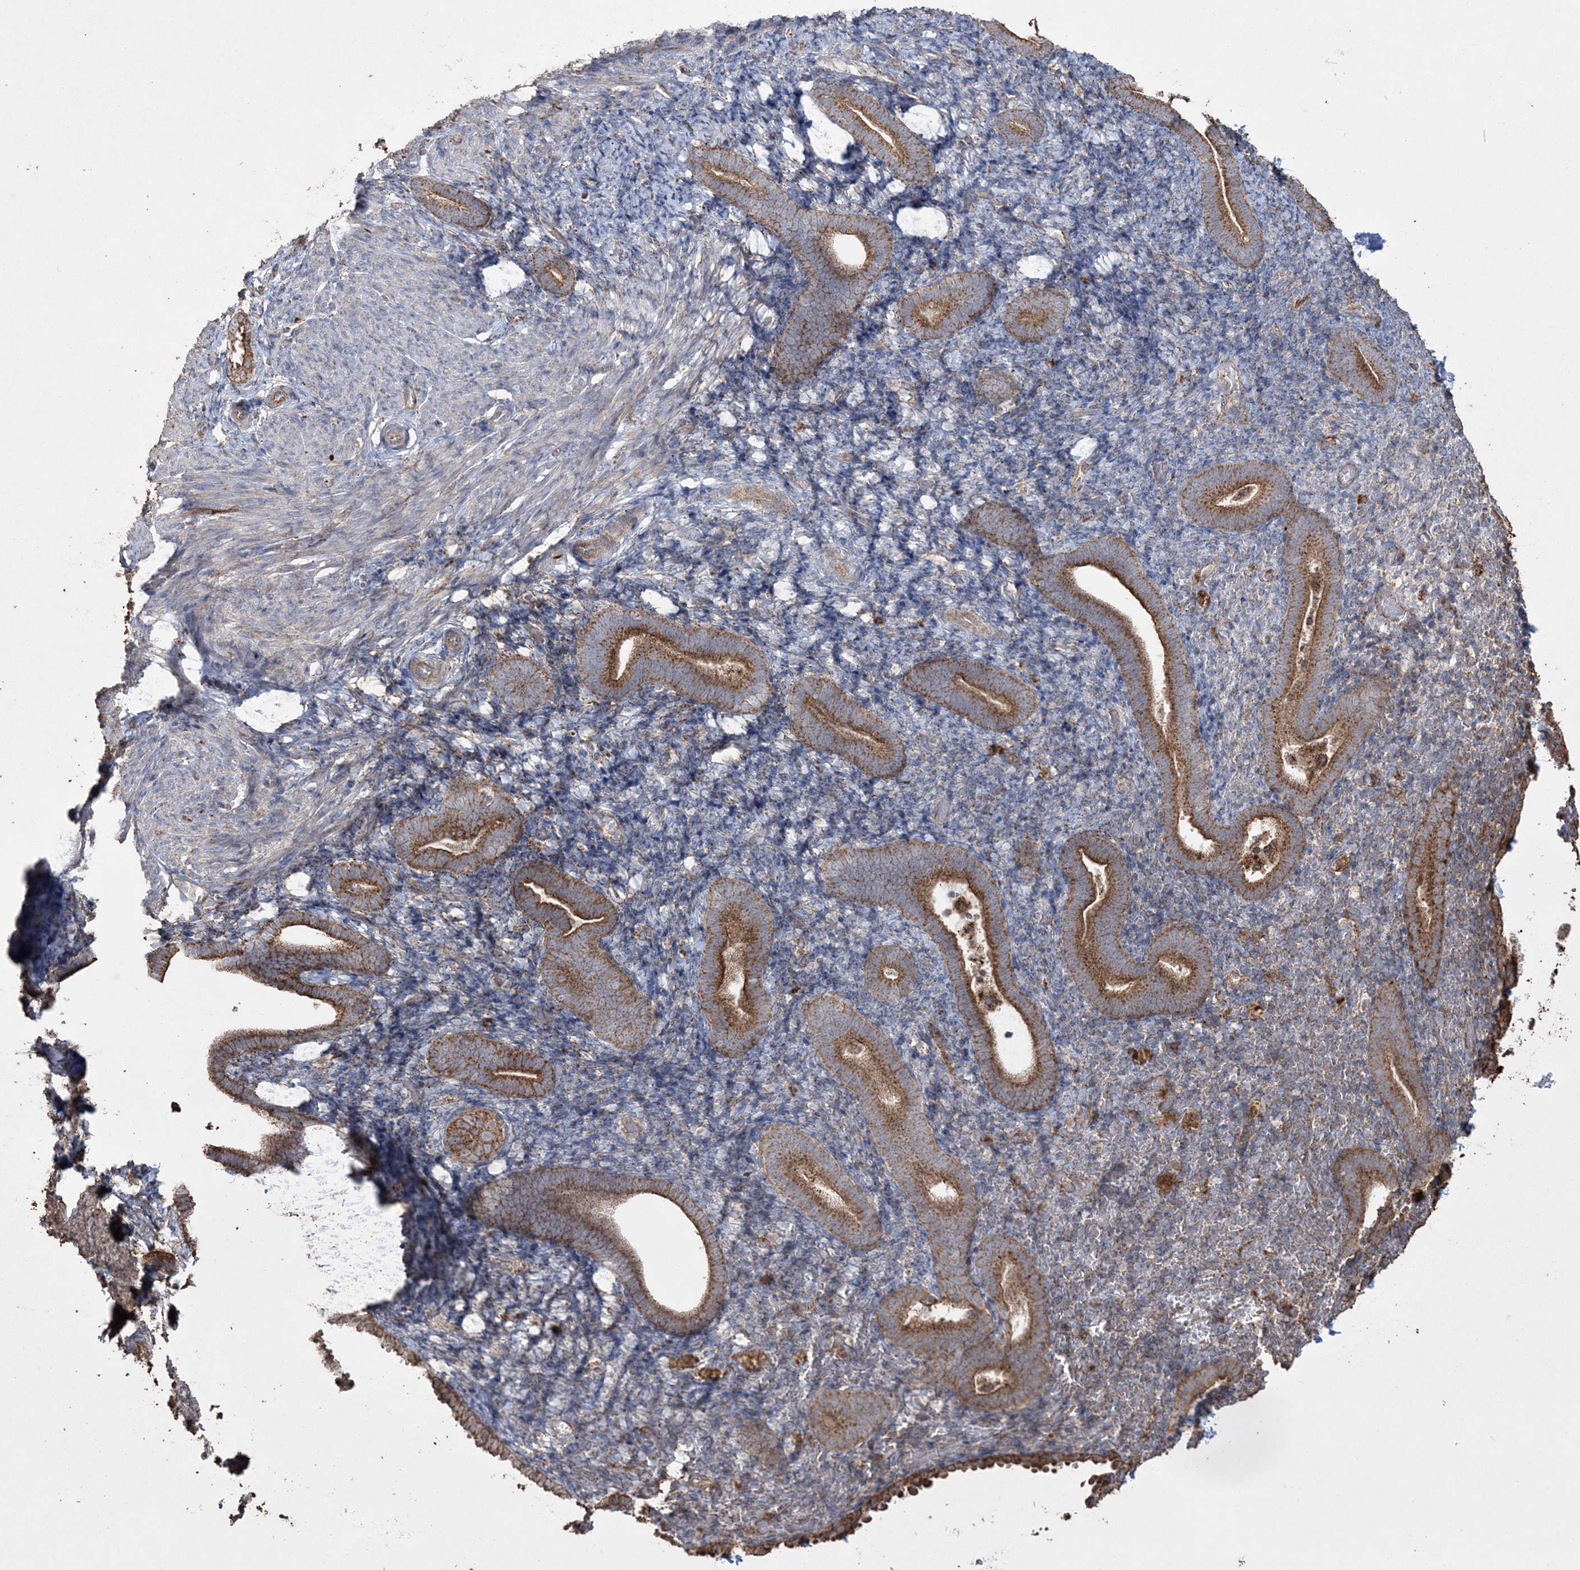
{"staining": {"intensity": "moderate", "quantity": "<25%", "location": "cytoplasmic/membranous"}, "tissue": "endometrium", "cell_type": "Cells in endometrial stroma", "image_type": "normal", "snomed": [{"axis": "morphology", "description": "Normal tissue, NOS"}, {"axis": "topography", "description": "Endometrium"}], "caption": "Immunohistochemical staining of normal human endometrium exhibits moderate cytoplasmic/membranous protein staining in about <25% of cells in endometrial stroma.", "gene": "TTC7A", "patient": {"sex": "female", "age": 51}}